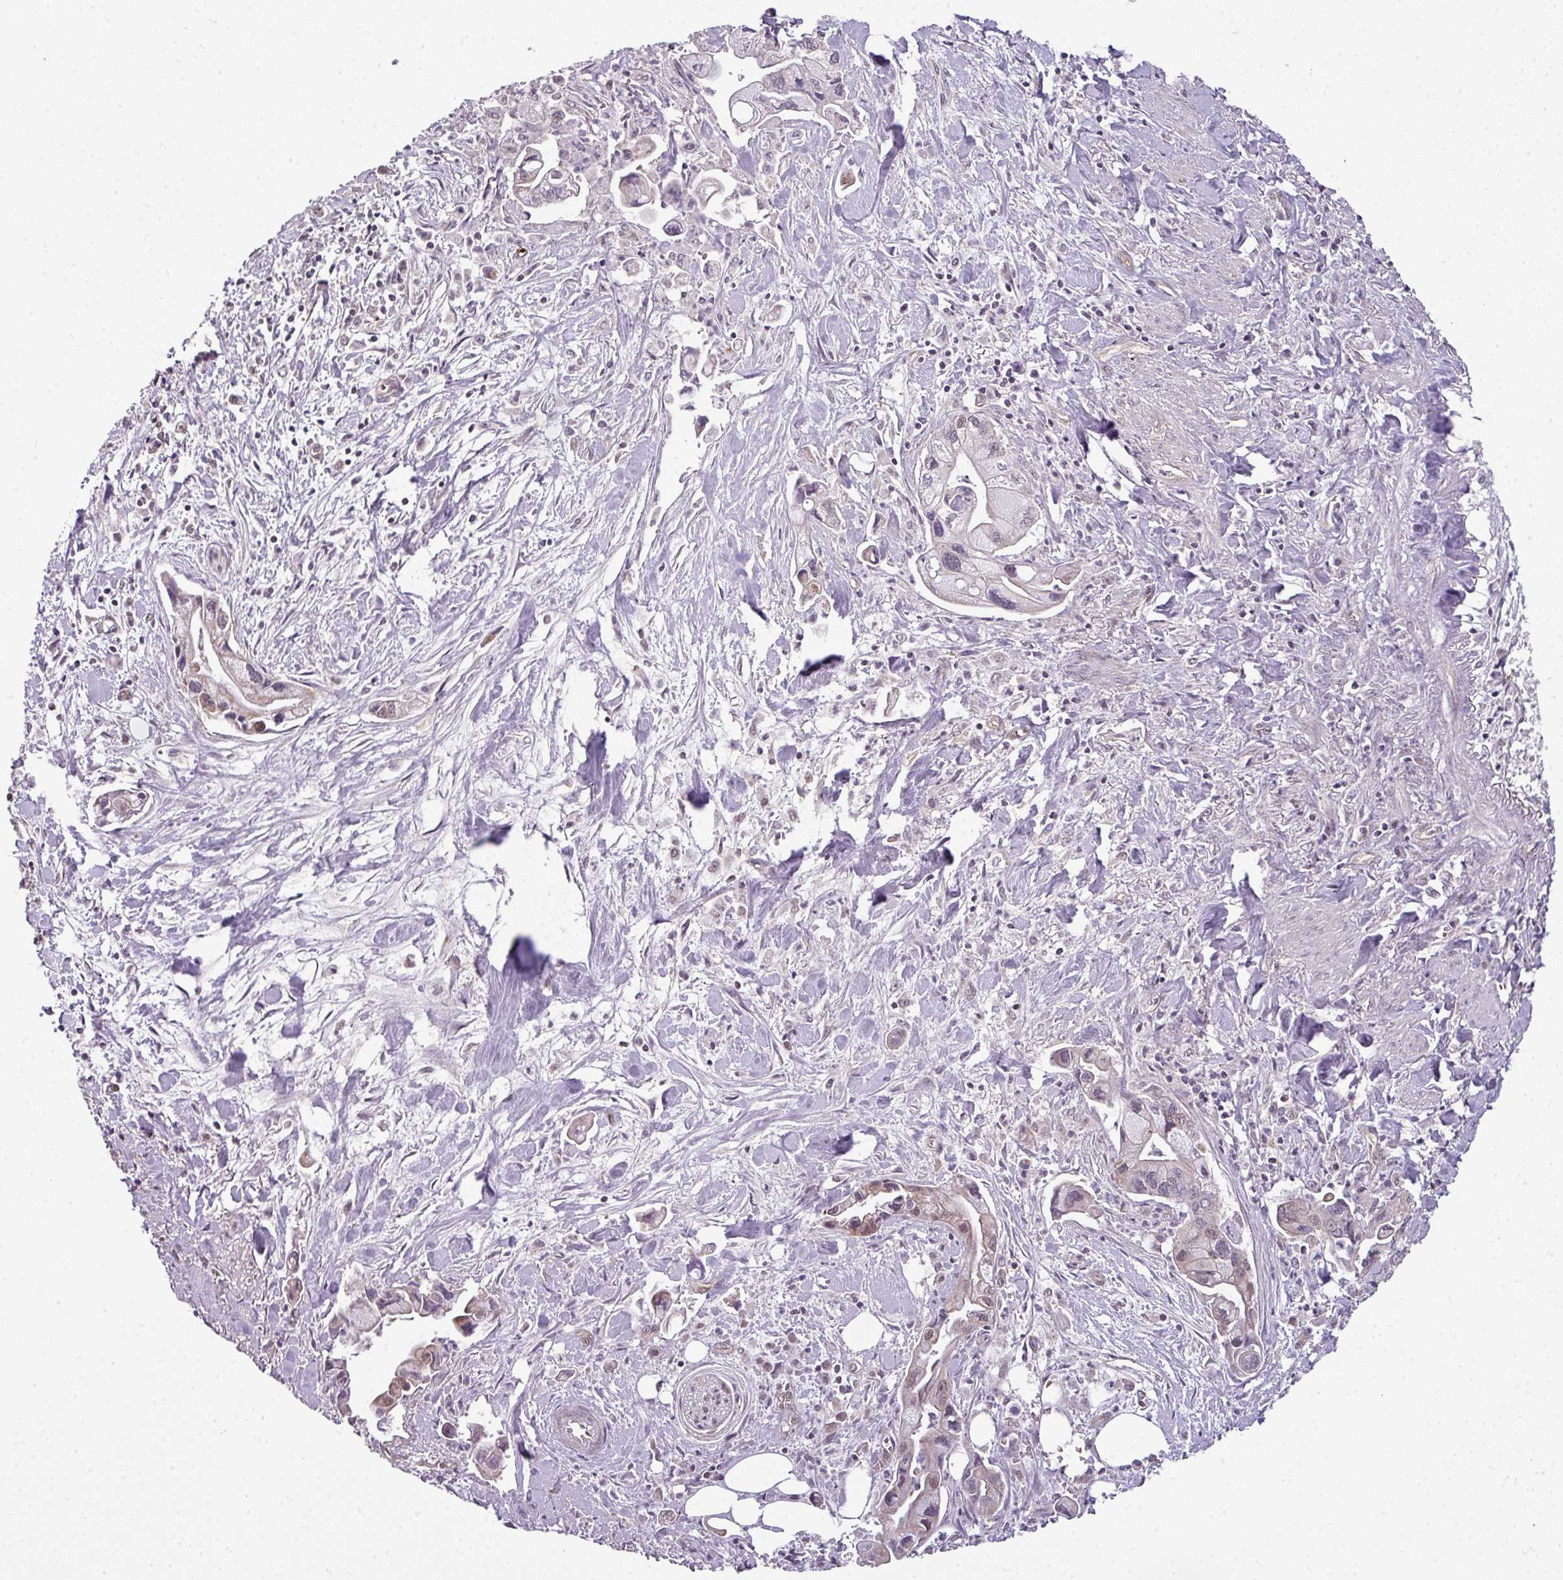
{"staining": {"intensity": "negative", "quantity": "none", "location": "none"}, "tissue": "pancreatic cancer", "cell_type": "Tumor cells", "image_type": "cancer", "snomed": [{"axis": "morphology", "description": "Adenocarcinoma, NOS"}, {"axis": "topography", "description": "Pancreas"}], "caption": "Protein analysis of pancreatic cancer (adenocarcinoma) demonstrates no significant expression in tumor cells.", "gene": "DERPC", "patient": {"sex": "male", "age": 61}}